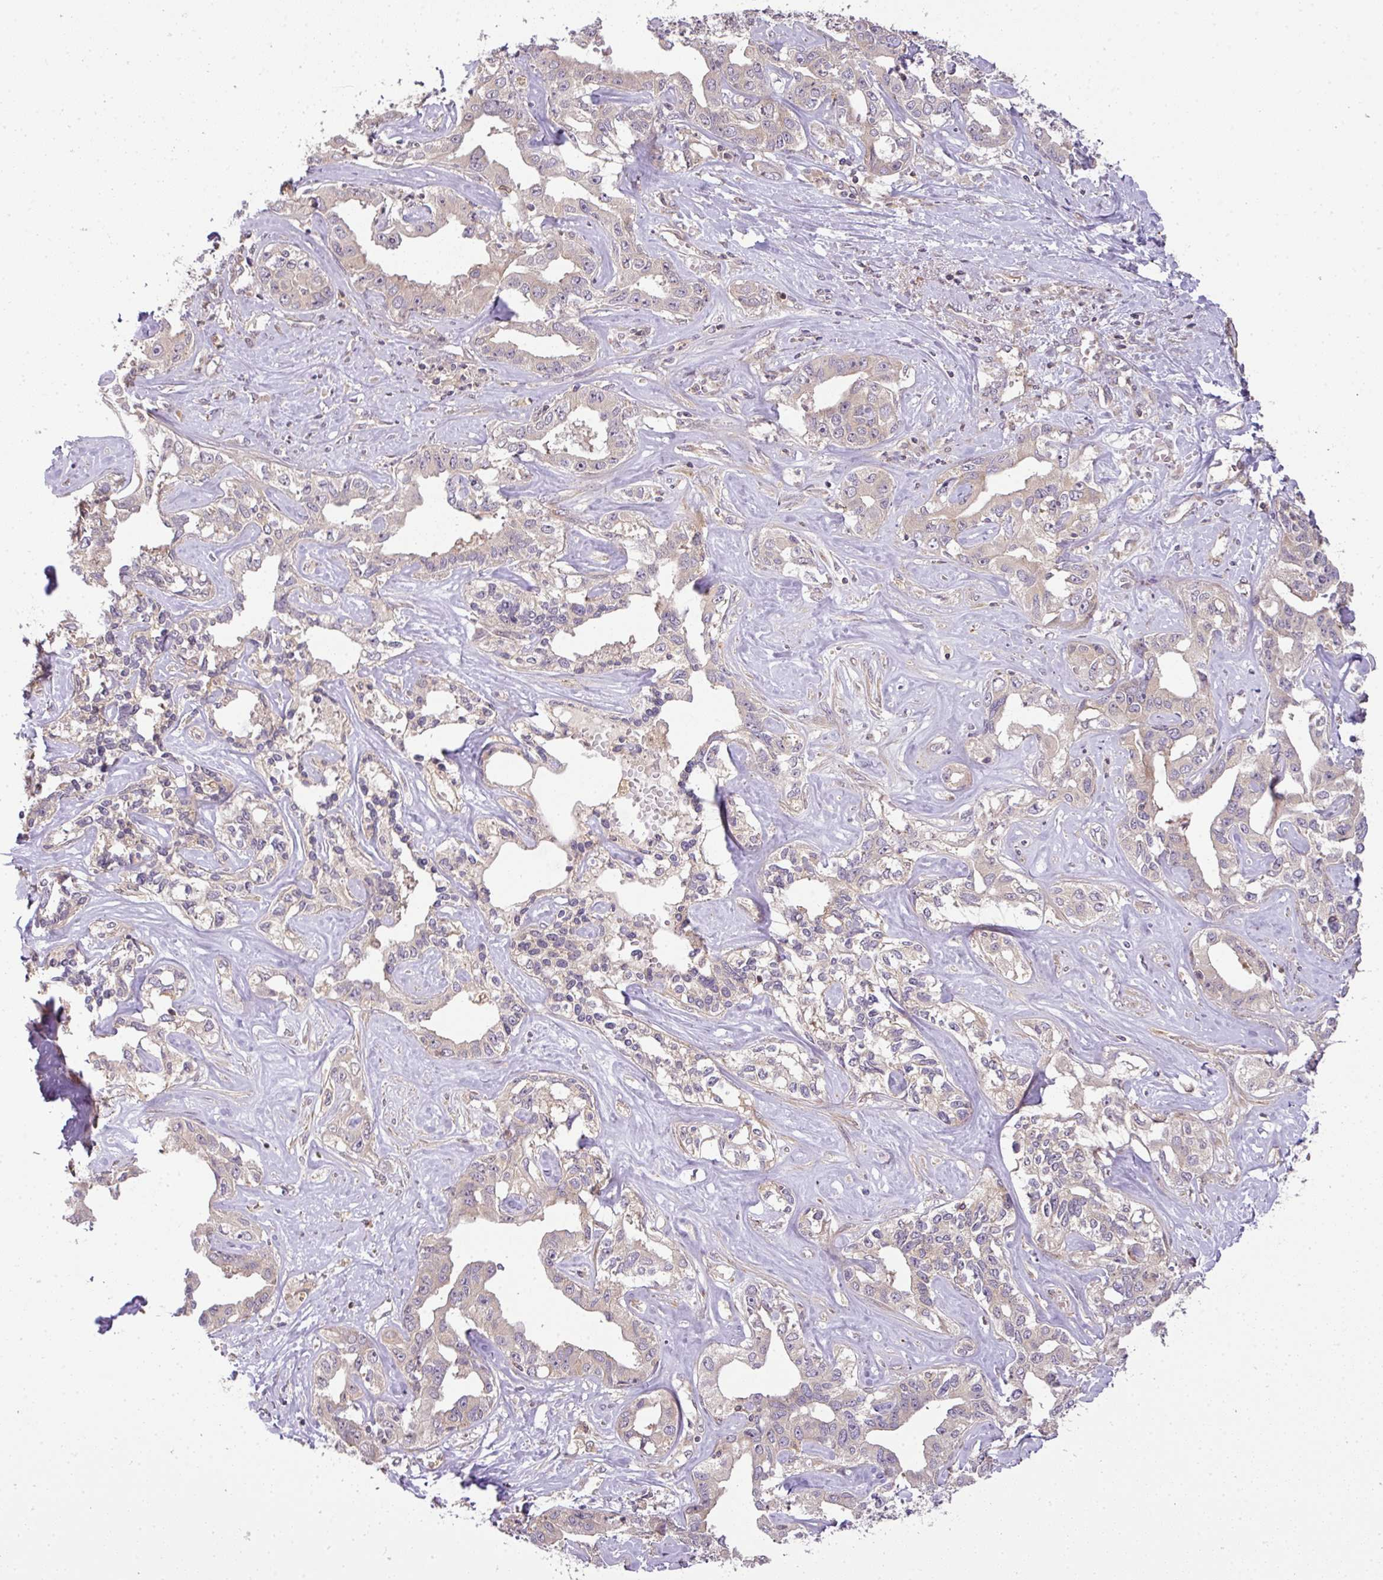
{"staining": {"intensity": "weak", "quantity": "<25%", "location": "cytoplasmic/membranous"}, "tissue": "liver cancer", "cell_type": "Tumor cells", "image_type": "cancer", "snomed": [{"axis": "morphology", "description": "Cholangiocarcinoma"}, {"axis": "topography", "description": "Liver"}], "caption": "This is an immunohistochemistry (IHC) micrograph of human cholangiocarcinoma (liver). There is no staining in tumor cells.", "gene": "TCL1B", "patient": {"sex": "male", "age": 59}}